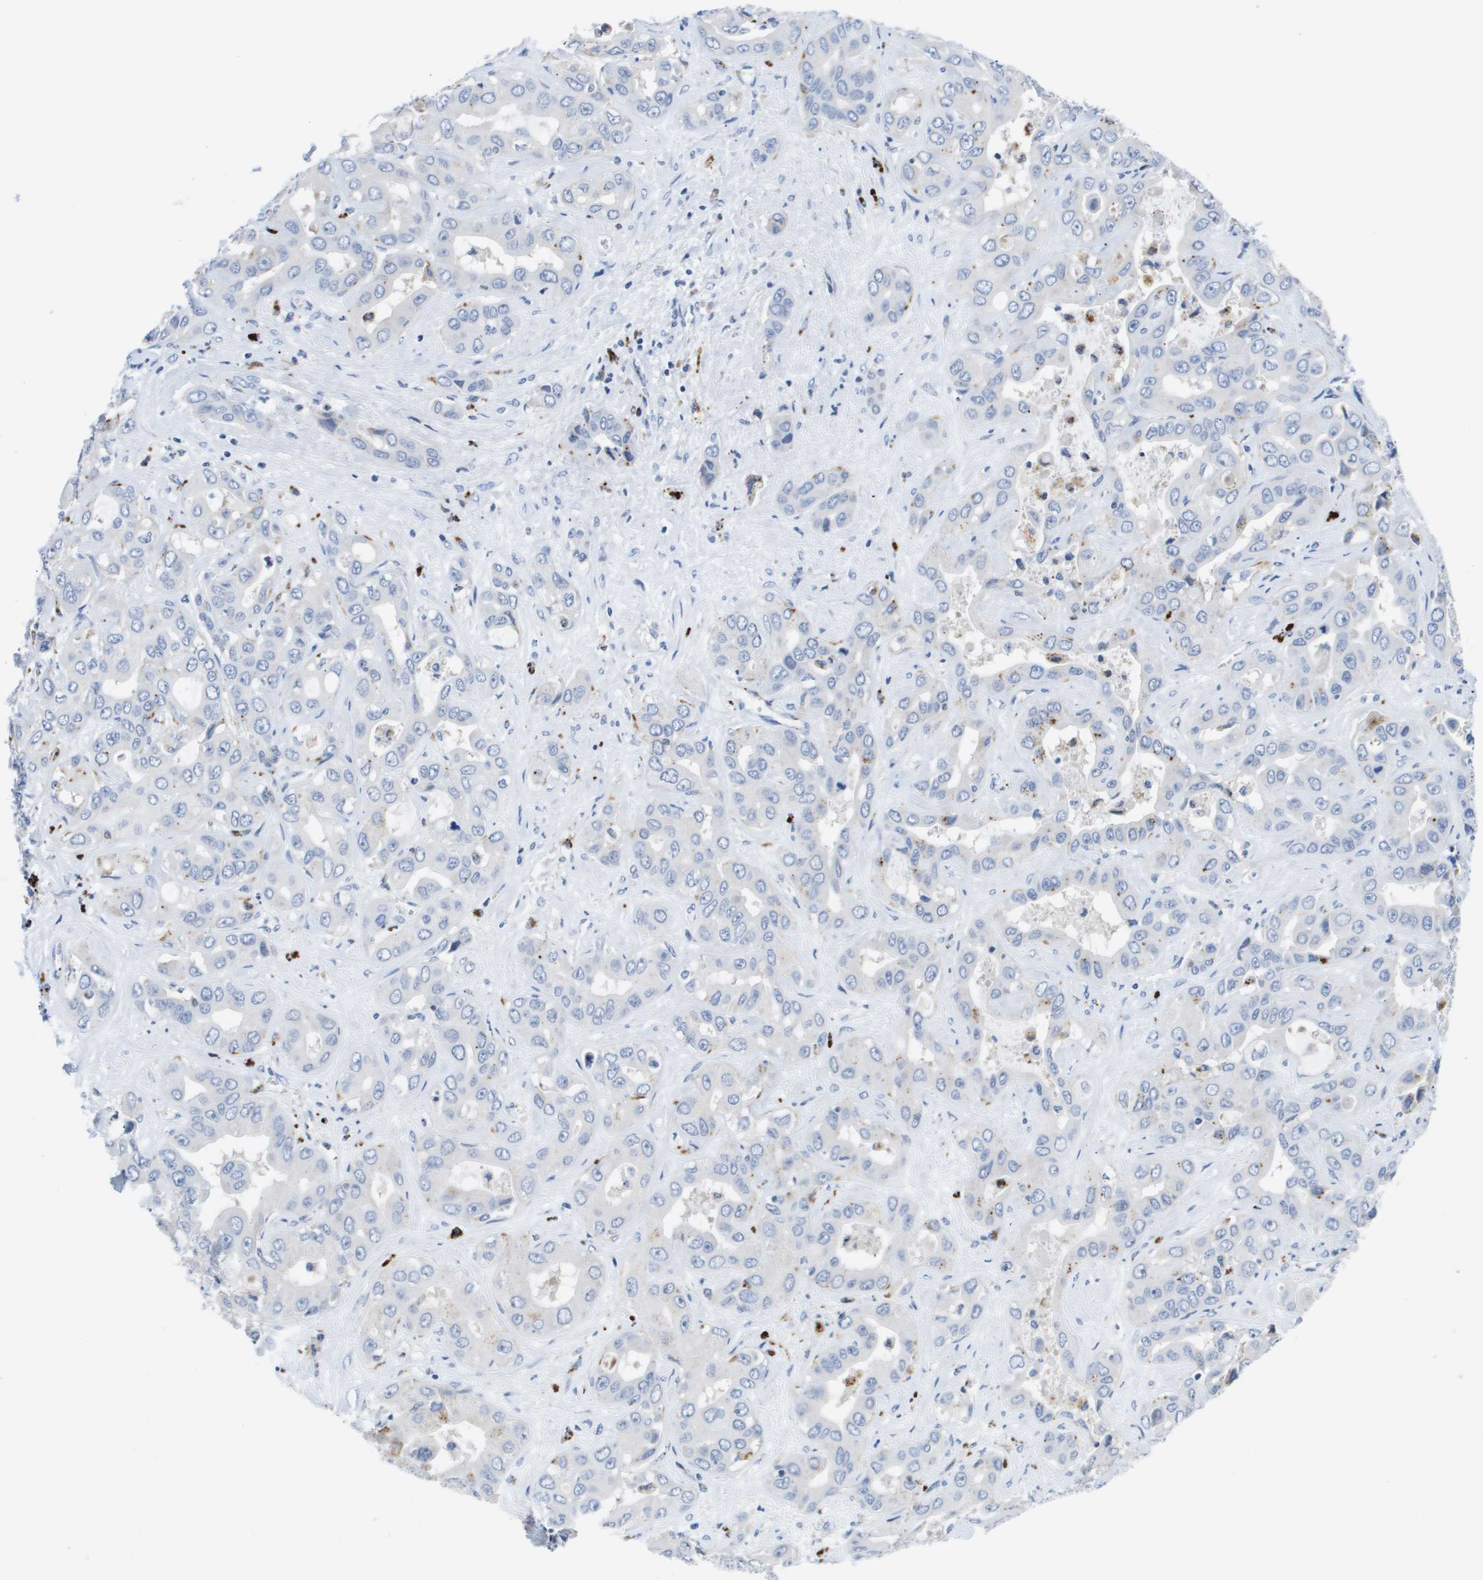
{"staining": {"intensity": "negative", "quantity": "none", "location": "none"}, "tissue": "liver cancer", "cell_type": "Tumor cells", "image_type": "cancer", "snomed": [{"axis": "morphology", "description": "Cholangiocarcinoma"}, {"axis": "topography", "description": "Liver"}], "caption": "Cholangiocarcinoma (liver) stained for a protein using immunohistochemistry (IHC) exhibits no positivity tumor cells.", "gene": "MS4A1", "patient": {"sex": "female", "age": 52}}